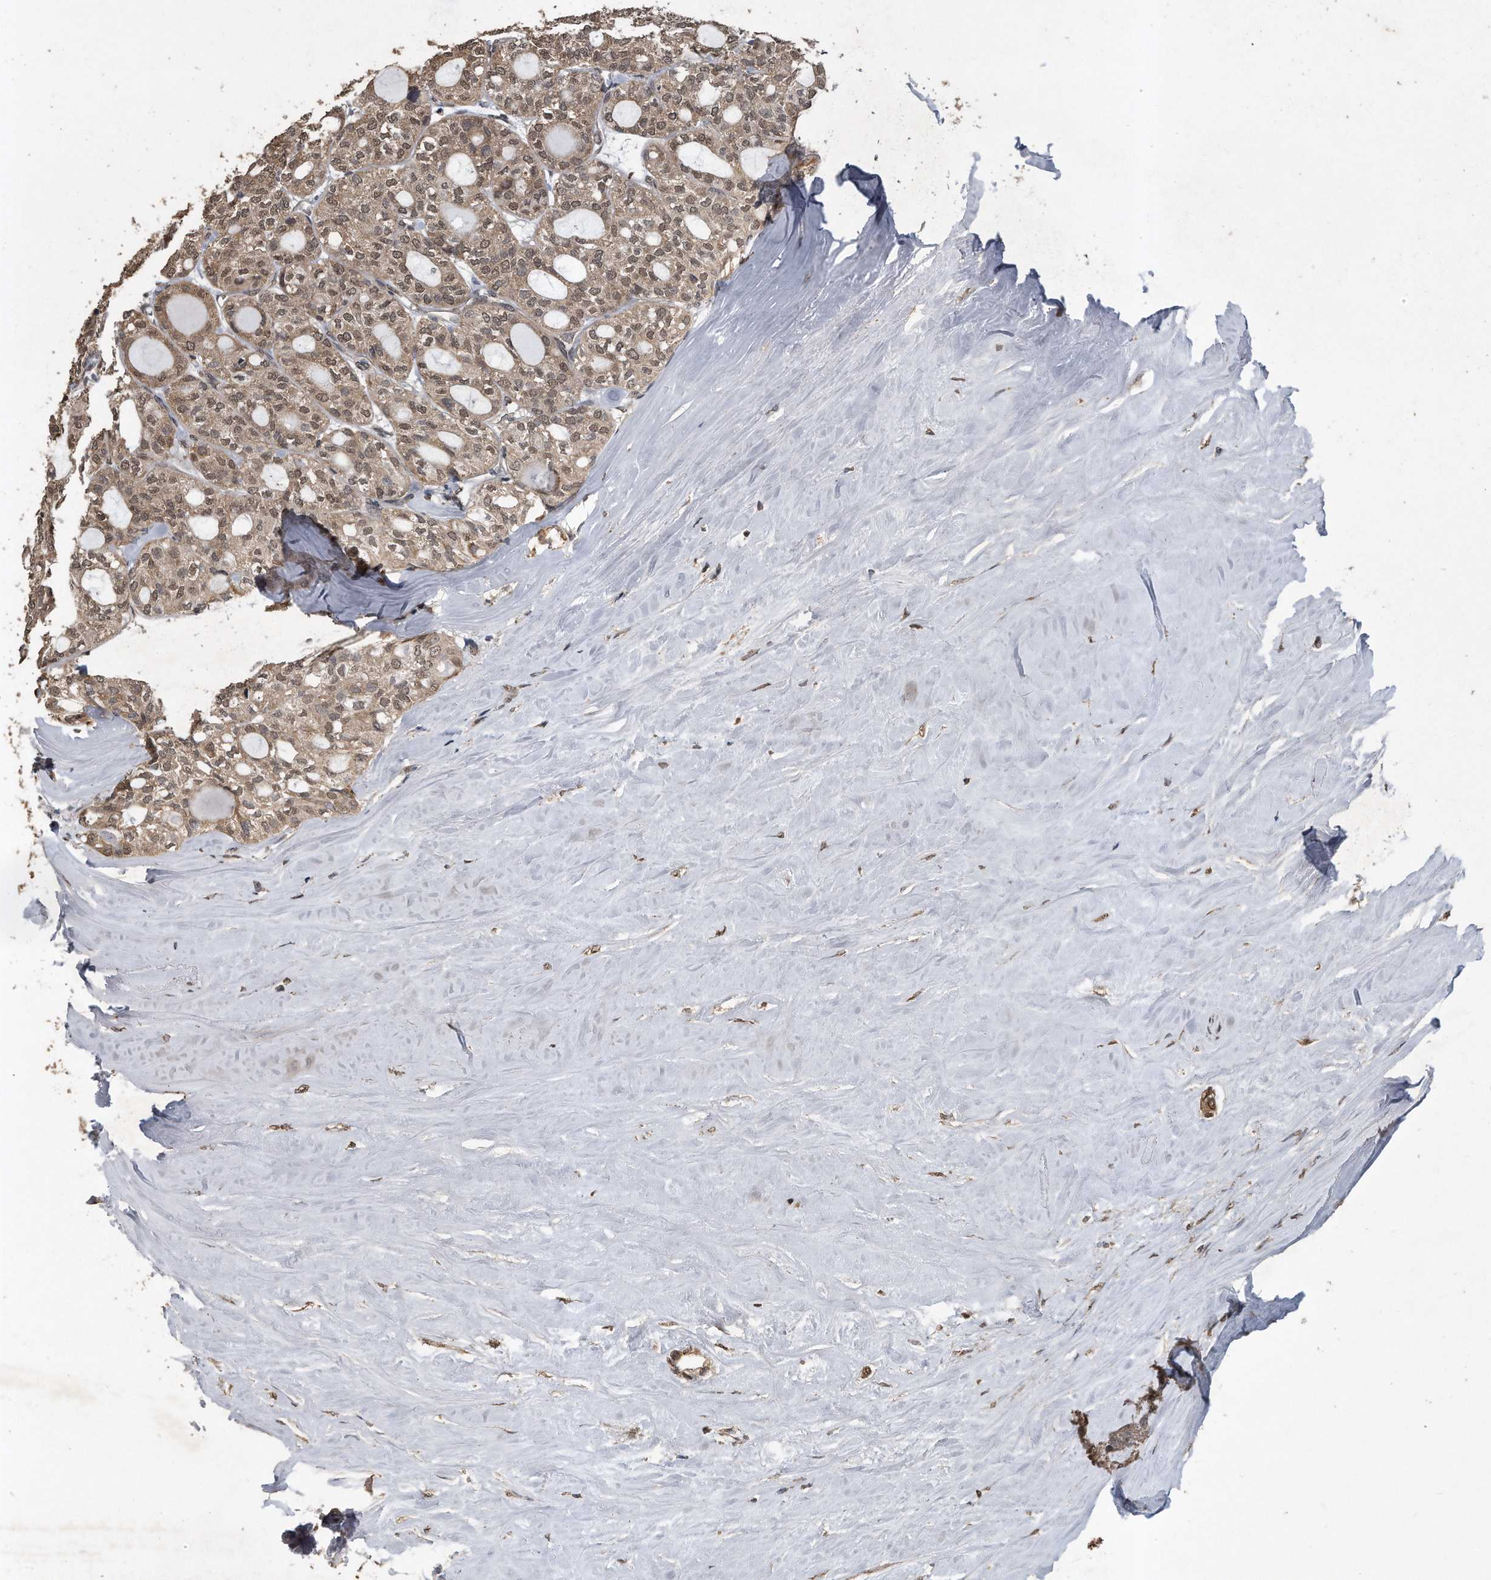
{"staining": {"intensity": "weak", "quantity": ">75%", "location": "cytoplasmic/membranous,nuclear"}, "tissue": "thyroid cancer", "cell_type": "Tumor cells", "image_type": "cancer", "snomed": [{"axis": "morphology", "description": "Follicular adenoma carcinoma, NOS"}, {"axis": "topography", "description": "Thyroid gland"}], "caption": "Thyroid cancer (follicular adenoma carcinoma) stained for a protein (brown) shows weak cytoplasmic/membranous and nuclear positive staining in approximately >75% of tumor cells.", "gene": "CRYZL1", "patient": {"sex": "male", "age": 75}}